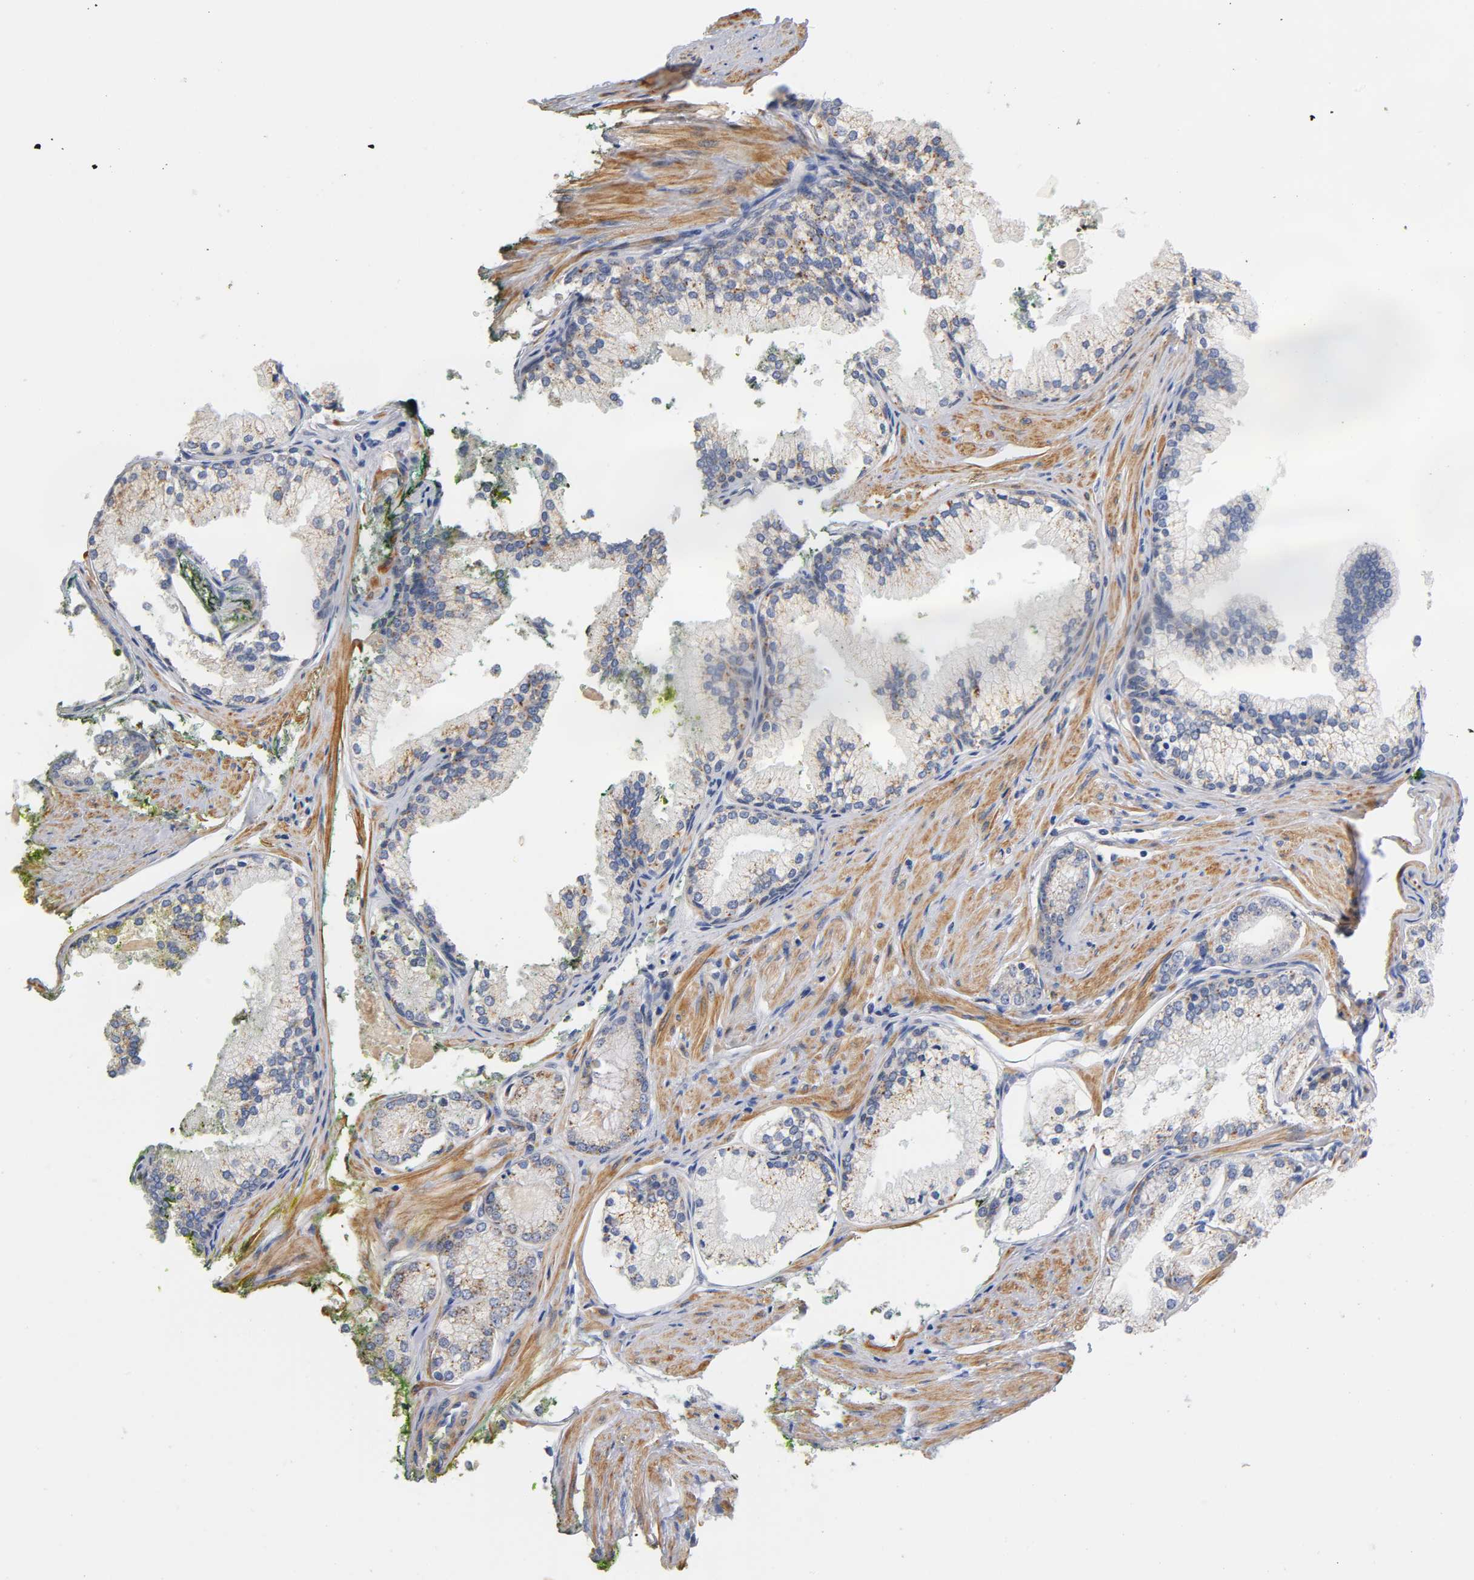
{"staining": {"intensity": "negative", "quantity": "none", "location": "none"}, "tissue": "prostate cancer", "cell_type": "Tumor cells", "image_type": "cancer", "snomed": [{"axis": "morphology", "description": "Adenocarcinoma, Low grade"}, {"axis": "topography", "description": "Prostate"}], "caption": "Low-grade adenocarcinoma (prostate) stained for a protein using immunohistochemistry (IHC) exhibits no positivity tumor cells.", "gene": "SEMA5A", "patient": {"sex": "male", "age": 71}}